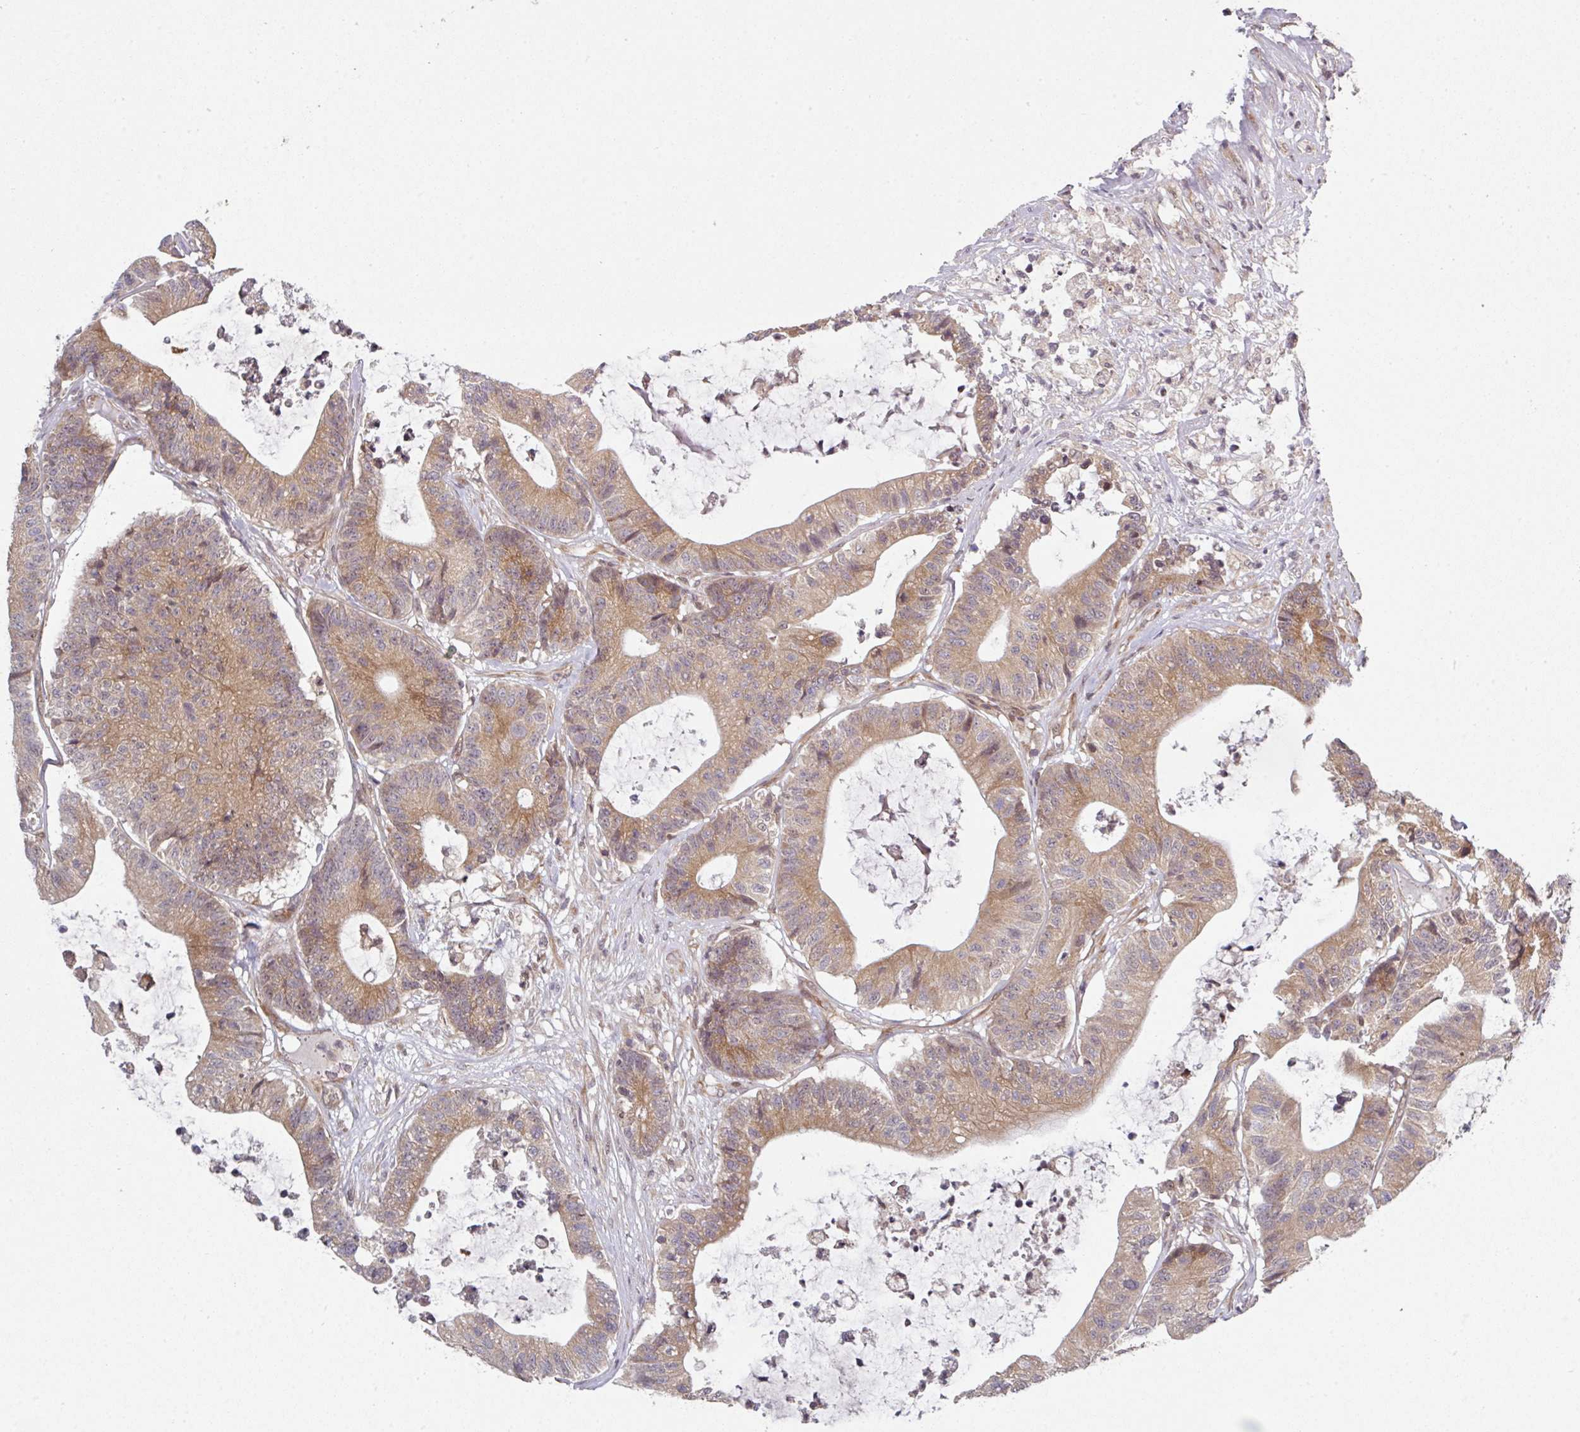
{"staining": {"intensity": "moderate", "quantity": ">75%", "location": "cytoplasmic/membranous"}, "tissue": "colorectal cancer", "cell_type": "Tumor cells", "image_type": "cancer", "snomed": [{"axis": "morphology", "description": "Adenocarcinoma, NOS"}, {"axis": "topography", "description": "Colon"}], "caption": "Immunohistochemical staining of human colorectal cancer (adenocarcinoma) reveals medium levels of moderate cytoplasmic/membranous protein staining in about >75% of tumor cells. The protein is shown in brown color, while the nuclei are stained blue.", "gene": "CAMLG", "patient": {"sex": "female", "age": 84}}